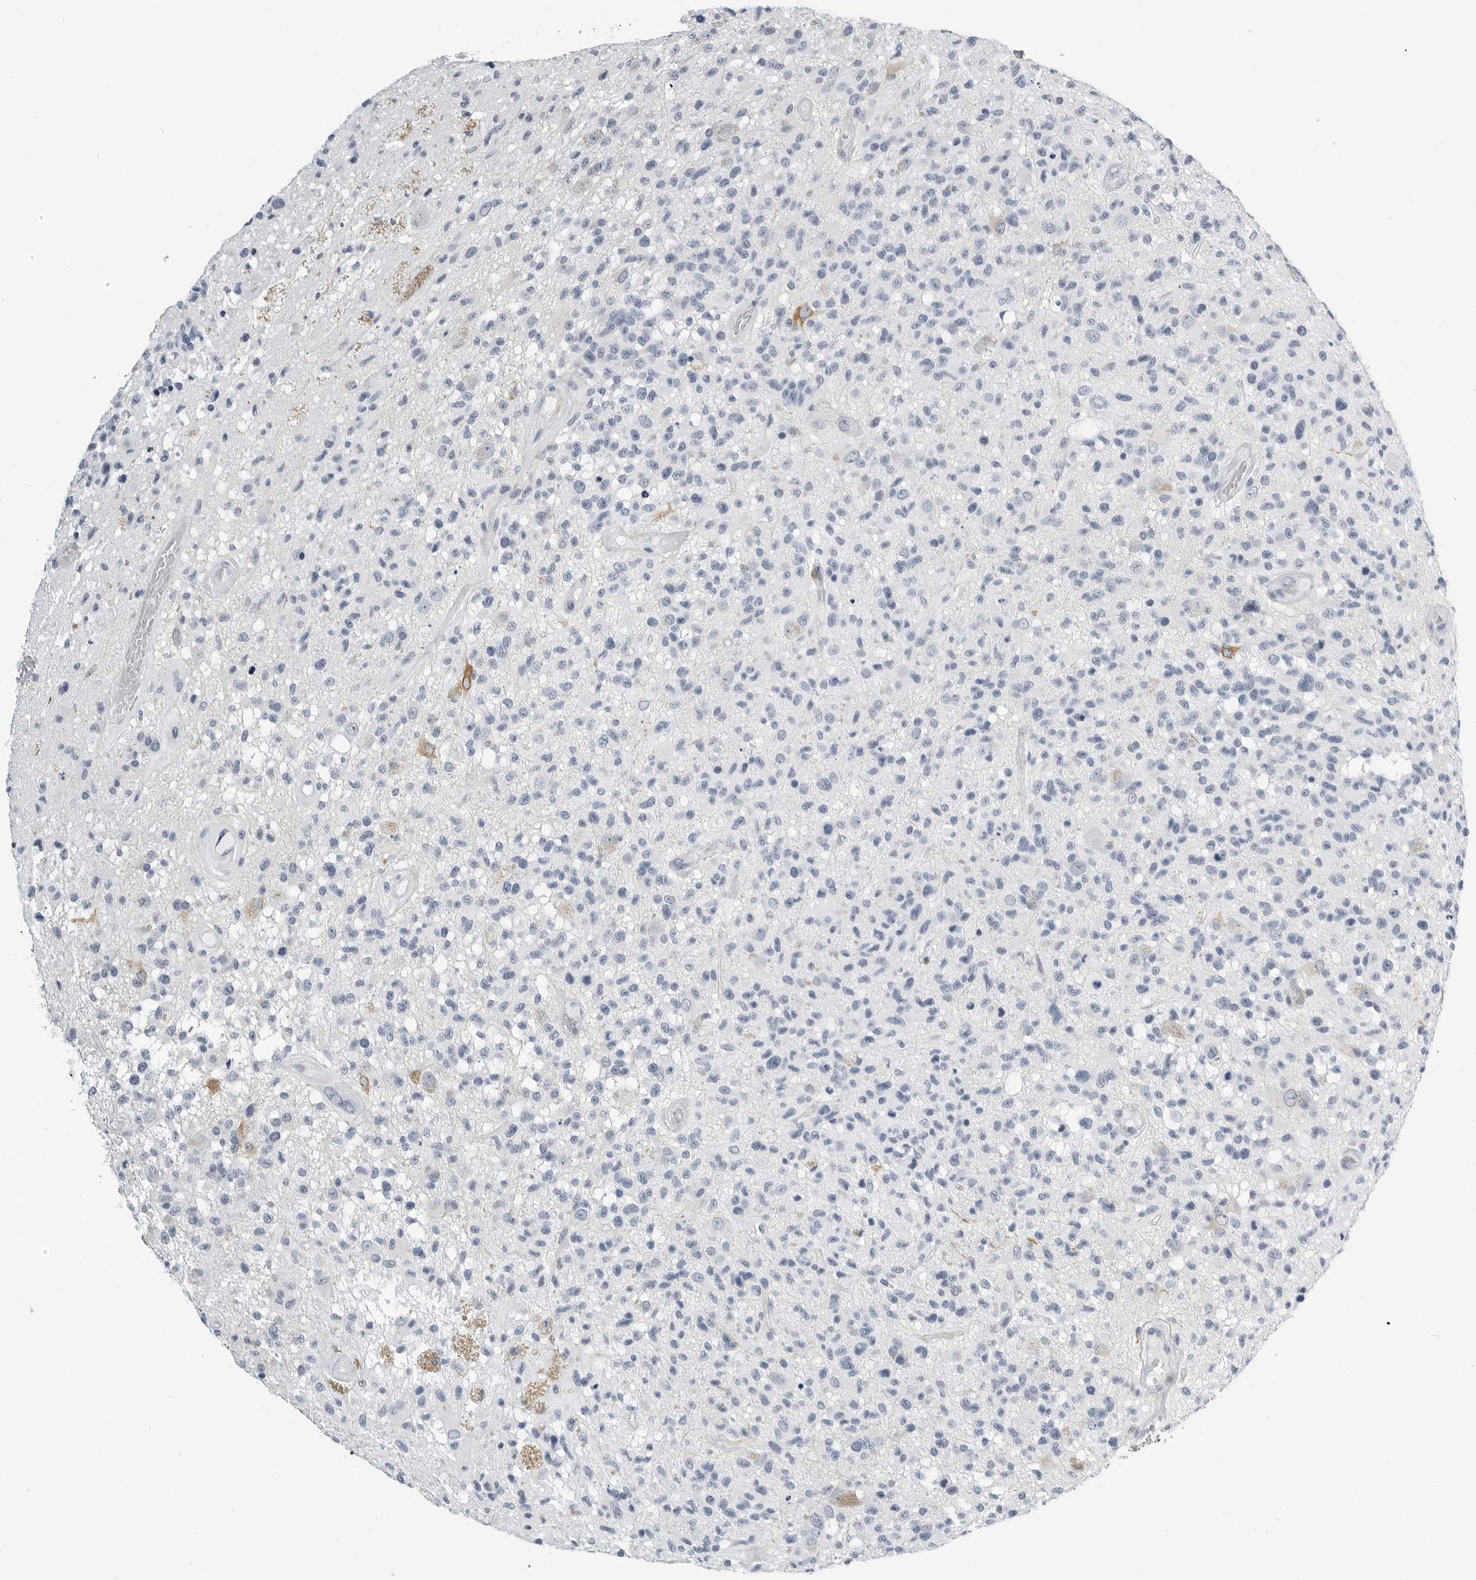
{"staining": {"intensity": "negative", "quantity": "none", "location": "none"}, "tissue": "glioma", "cell_type": "Tumor cells", "image_type": "cancer", "snomed": [{"axis": "morphology", "description": "Glioma, malignant, High grade"}, {"axis": "morphology", "description": "Glioblastoma, NOS"}, {"axis": "topography", "description": "Brain"}], "caption": "Tumor cells show no significant expression in glioblastoma. (Immunohistochemistry, brightfield microscopy, high magnification).", "gene": "PLN", "patient": {"sex": "male", "age": 60}}